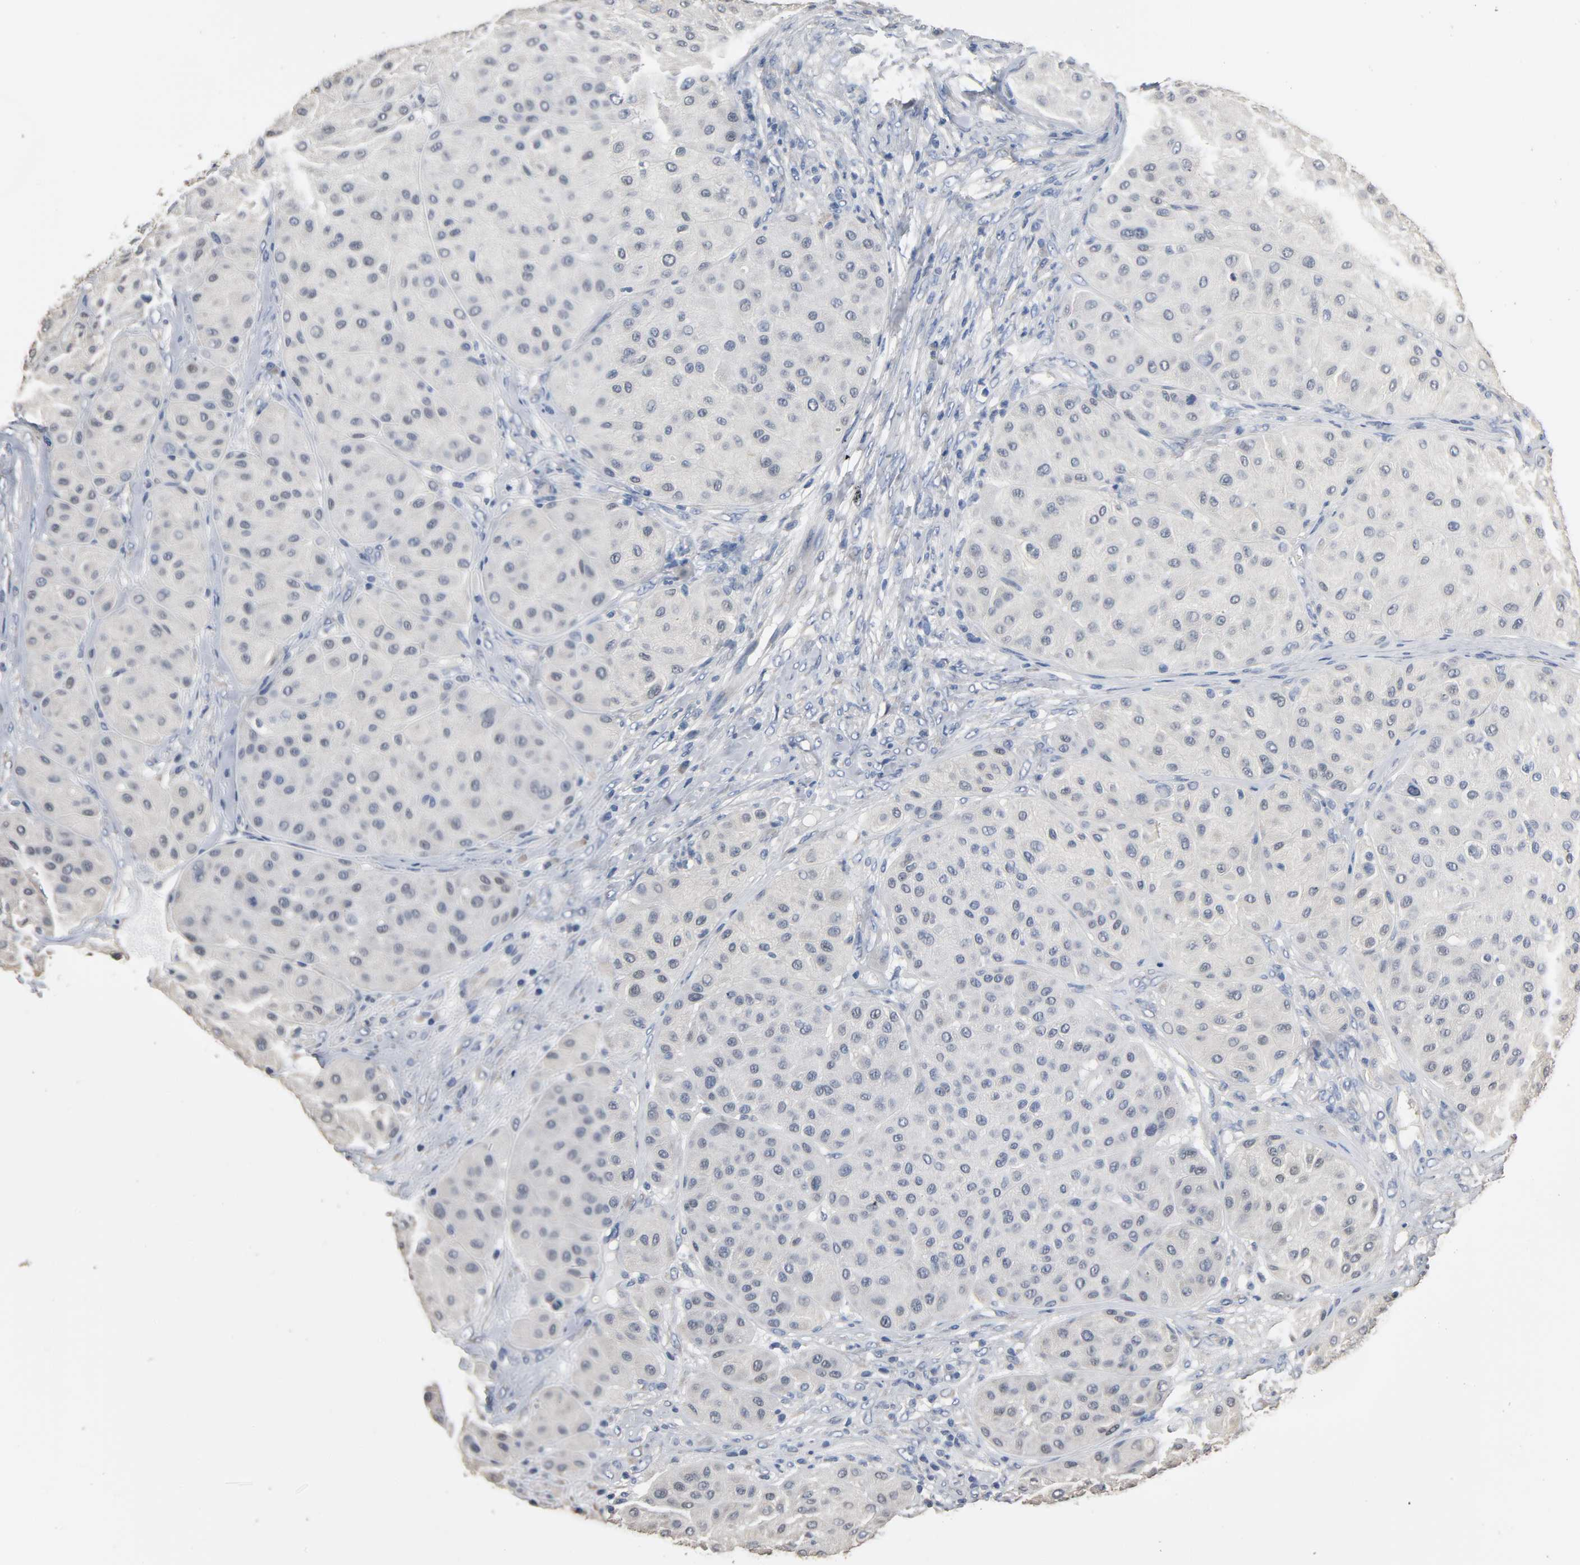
{"staining": {"intensity": "negative", "quantity": "none", "location": "none"}, "tissue": "melanoma", "cell_type": "Tumor cells", "image_type": "cancer", "snomed": [{"axis": "morphology", "description": "Normal tissue, NOS"}, {"axis": "morphology", "description": "Malignant melanoma, Metastatic site"}, {"axis": "topography", "description": "Skin"}], "caption": "This is an immunohistochemistry (IHC) photomicrograph of human melanoma. There is no positivity in tumor cells.", "gene": "SOX6", "patient": {"sex": "male", "age": 41}}